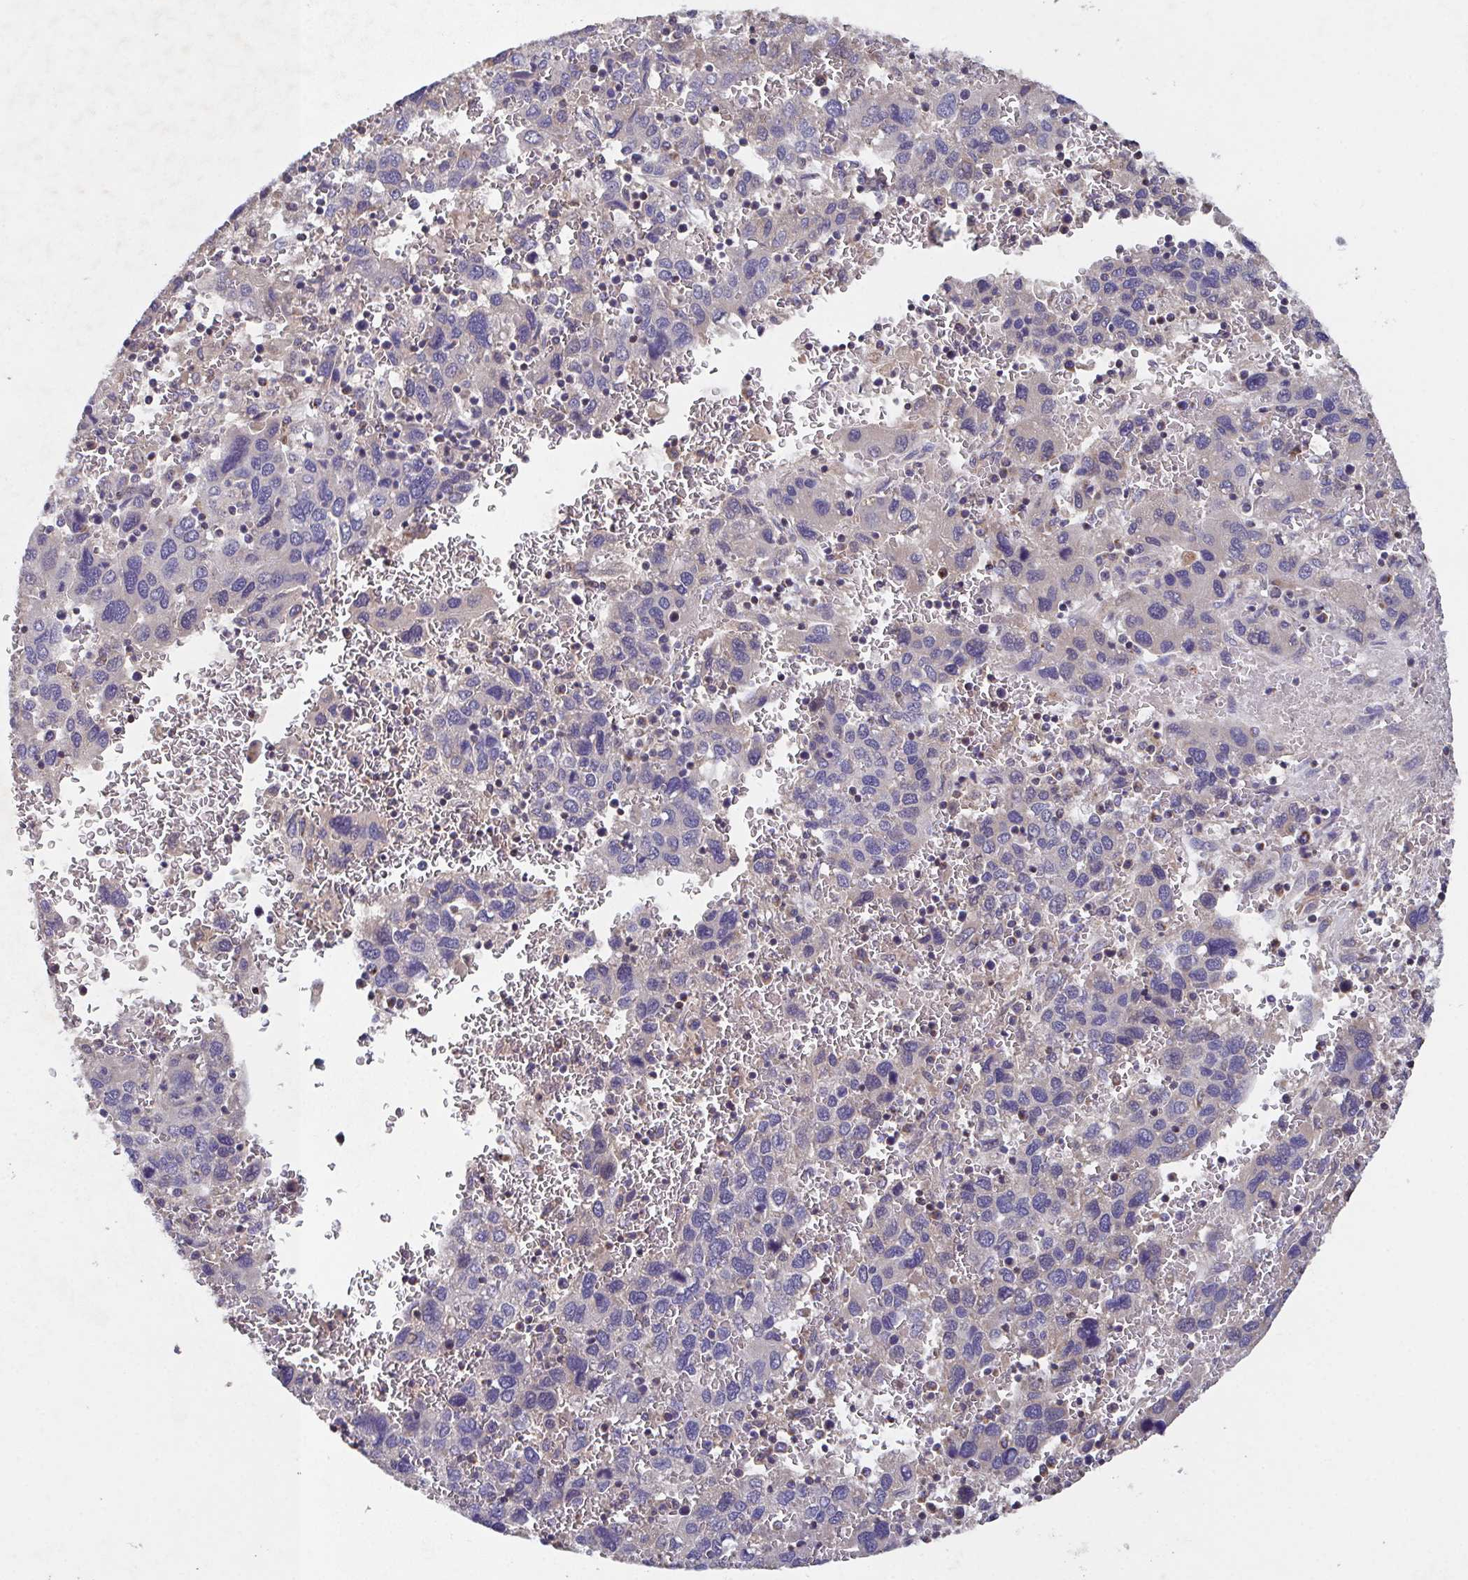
{"staining": {"intensity": "negative", "quantity": "none", "location": "none"}, "tissue": "liver cancer", "cell_type": "Tumor cells", "image_type": "cancer", "snomed": [{"axis": "morphology", "description": "Carcinoma, Hepatocellular, NOS"}, {"axis": "topography", "description": "Liver"}], "caption": "An image of liver hepatocellular carcinoma stained for a protein shows no brown staining in tumor cells.", "gene": "MT-ND3", "patient": {"sex": "male", "age": 69}}